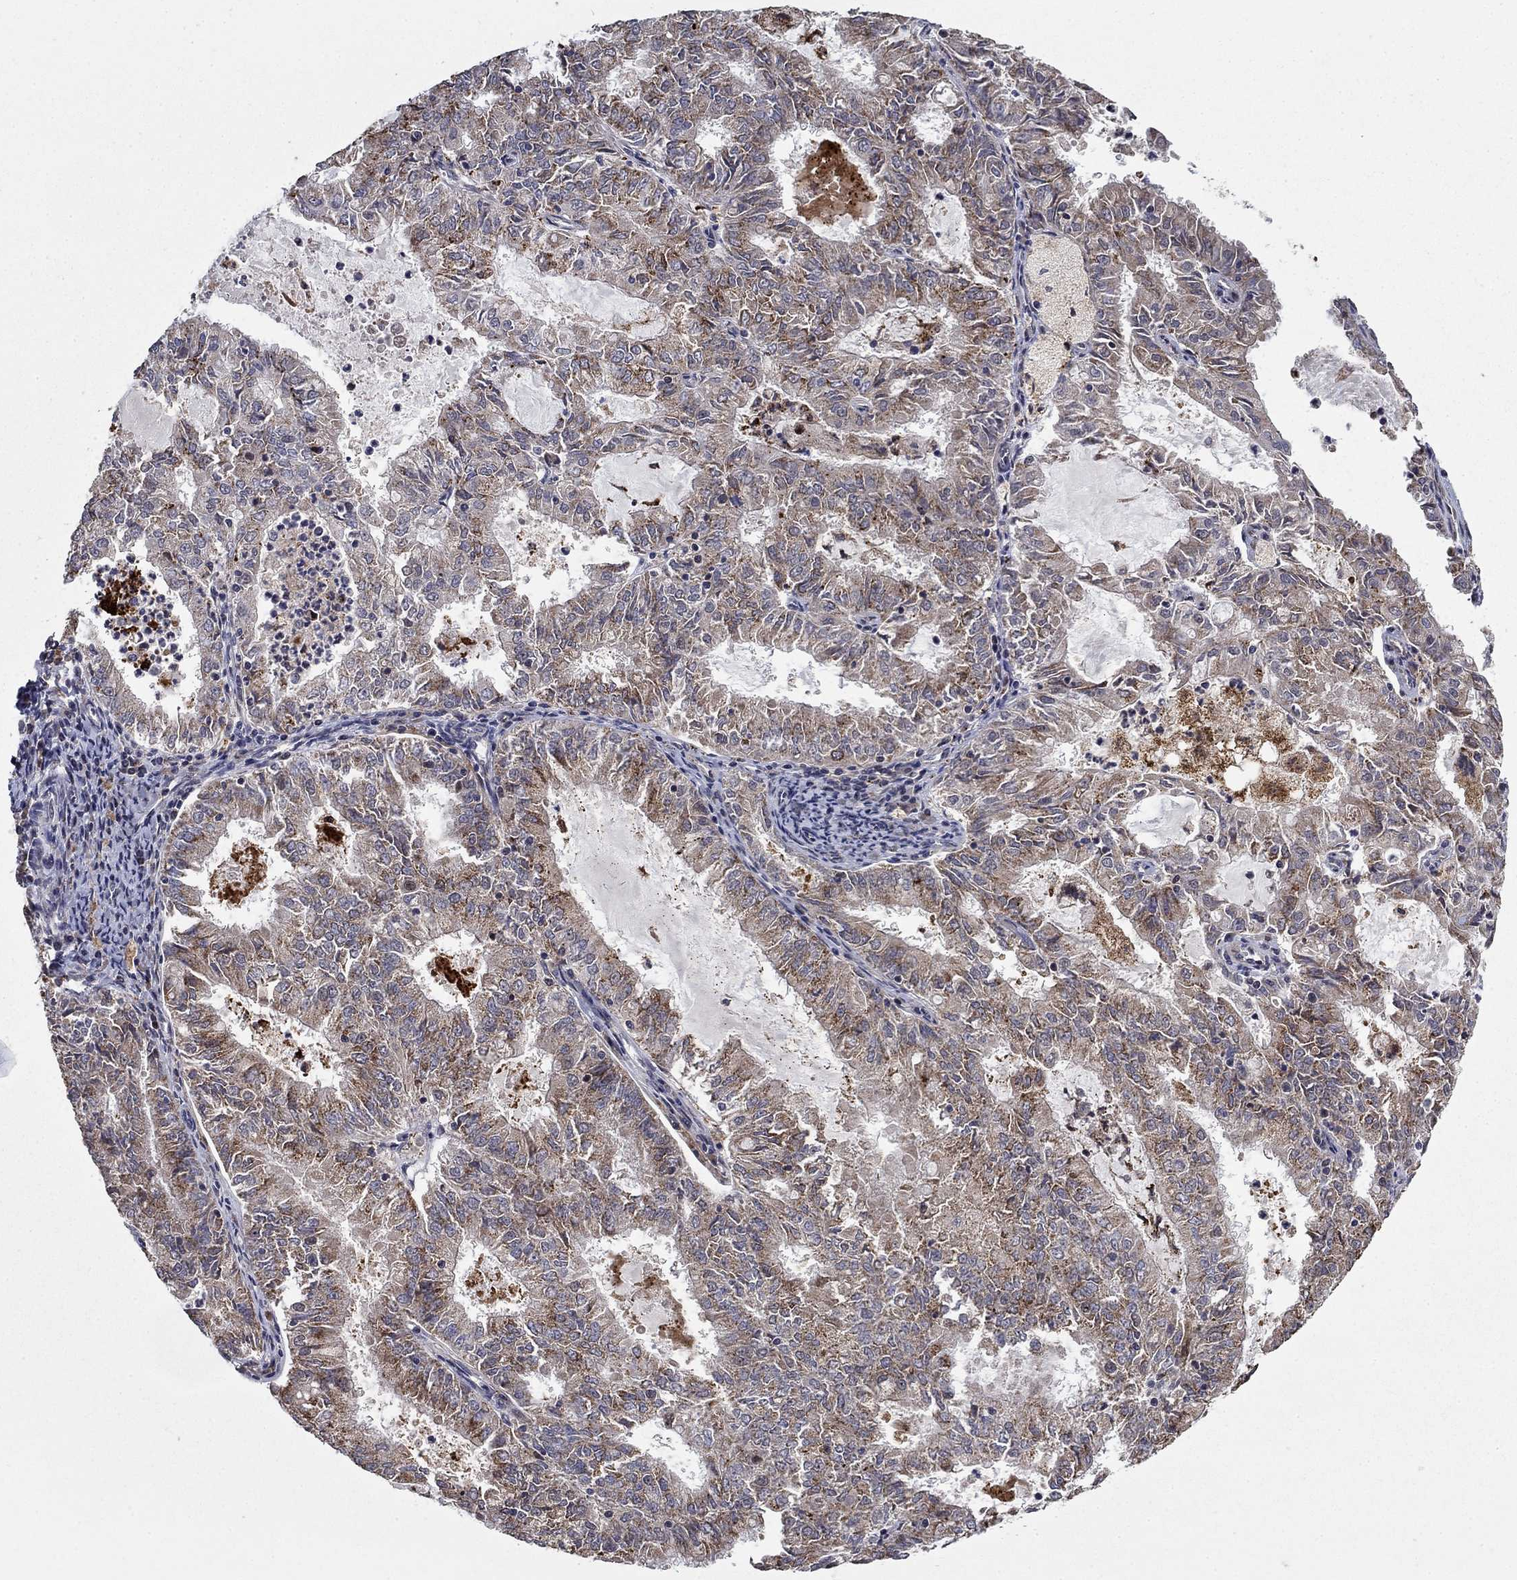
{"staining": {"intensity": "moderate", "quantity": "<25%", "location": "cytoplasmic/membranous"}, "tissue": "endometrial cancer", "cell_type": "Tumor cells", "image_type": "cancer", "snomed": [{"axis": "morphology", "description": "Adenocarcinoma, NOS"}, {"axis": "topography", "description": "Endometrium"}], "caption": "This histopathology image displays IHC staining of endometrial adenocarcinoma, with low moderate cytoplasmic/membranous staining in about <25% of tumor cells.", "gene": "LPCAT4", "patient": {"sex": "female", "age": 57}}